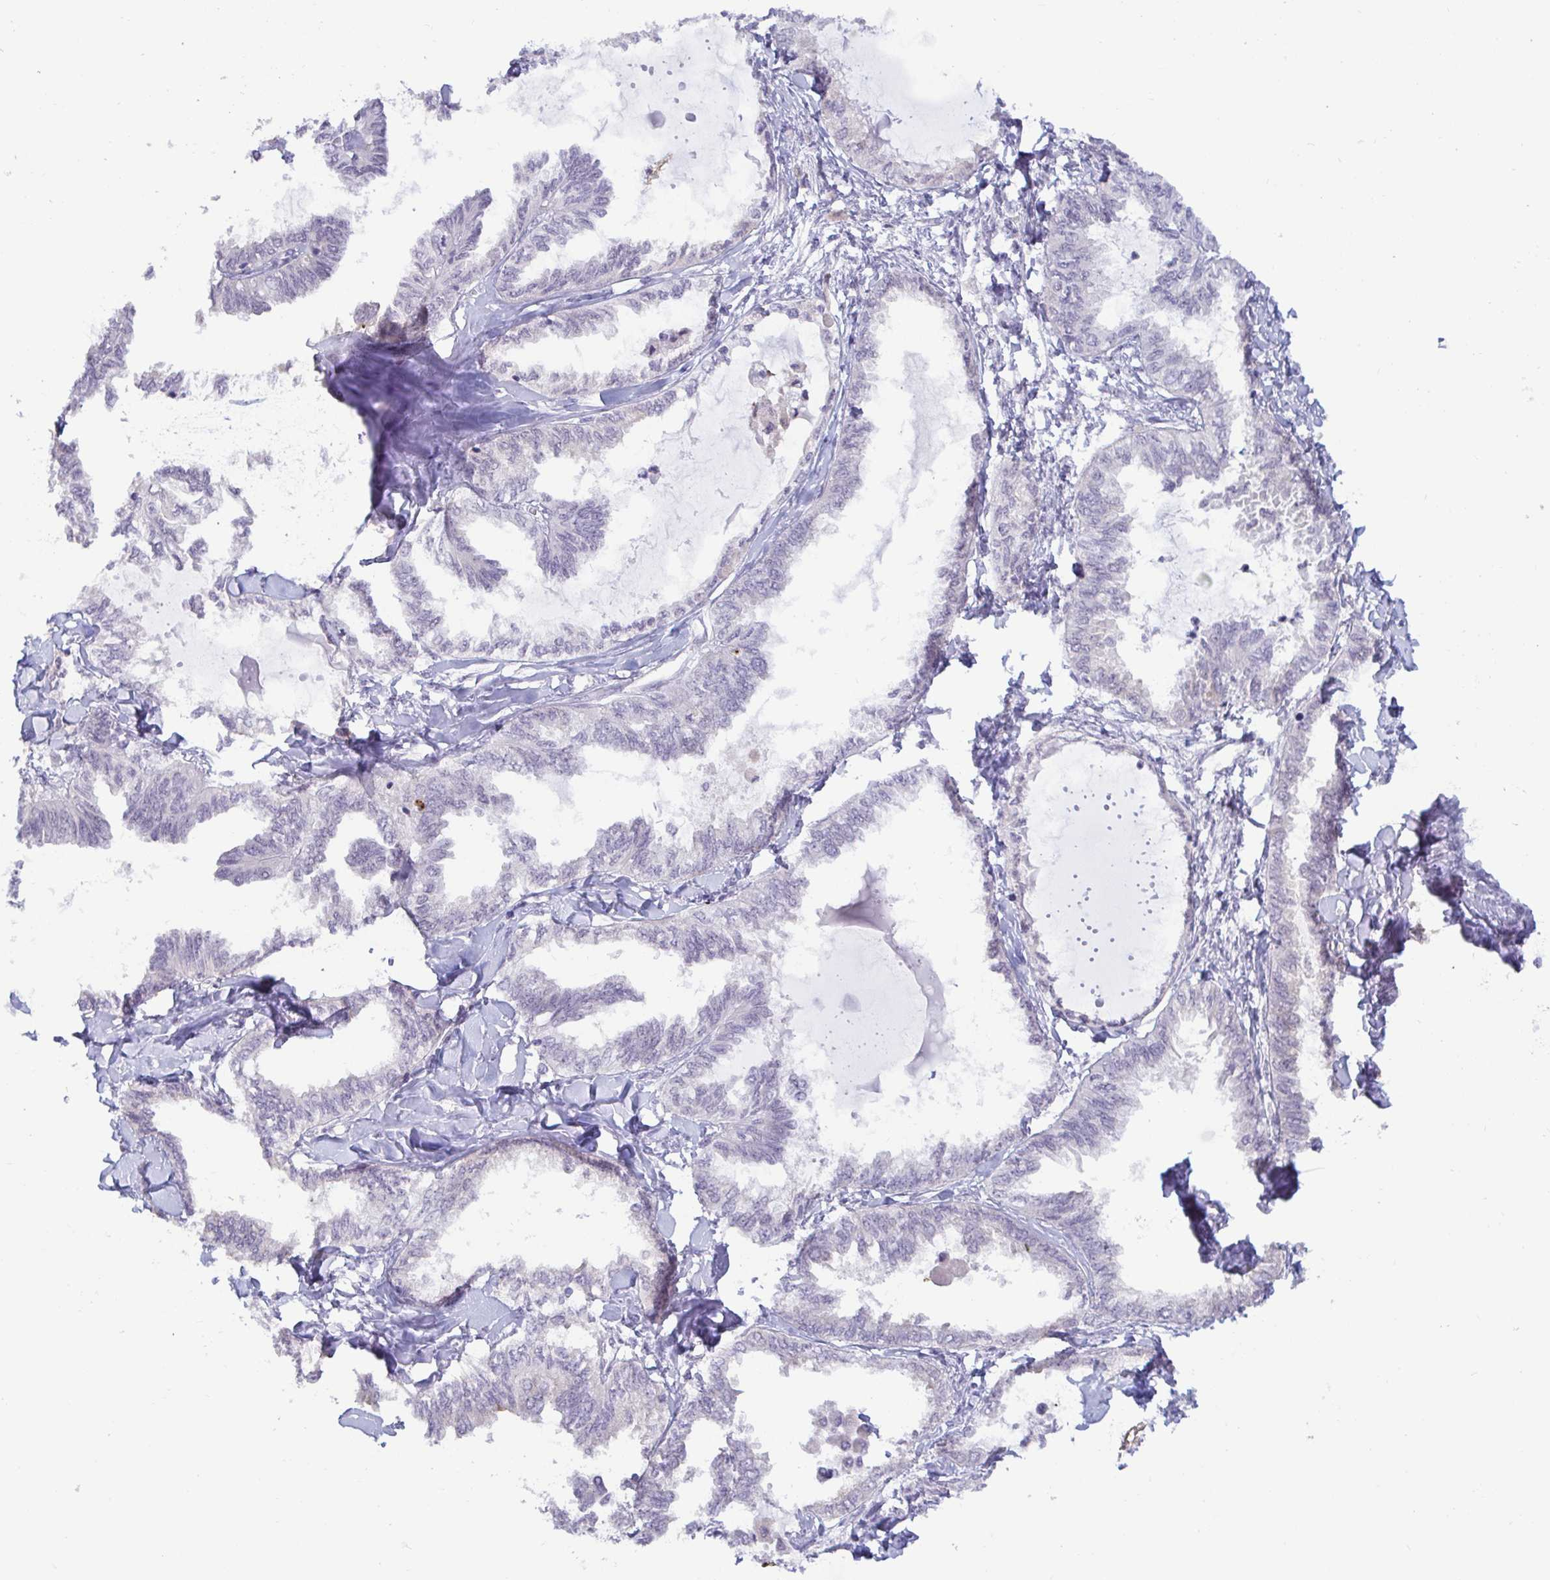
{"staining": {"intensity": "negative", "quantity": "none", "location": "none"}, "tissue": "ovarian cancer", "cell_type": "Tumor cells", "image_type": "cancer", "snomed": [{"axis": "morphology", "description": "Carcinoma, endometroid"}, {"axis": "topography", "description": "Ovary"}], "caption": "Ovarian cancer (endometroid carcinoma) was stained to show a protein in brown. There is no significant positivity in tumor cells.", "gene": "GSTM1", "patient": {"sex": "female", "age": 70}}